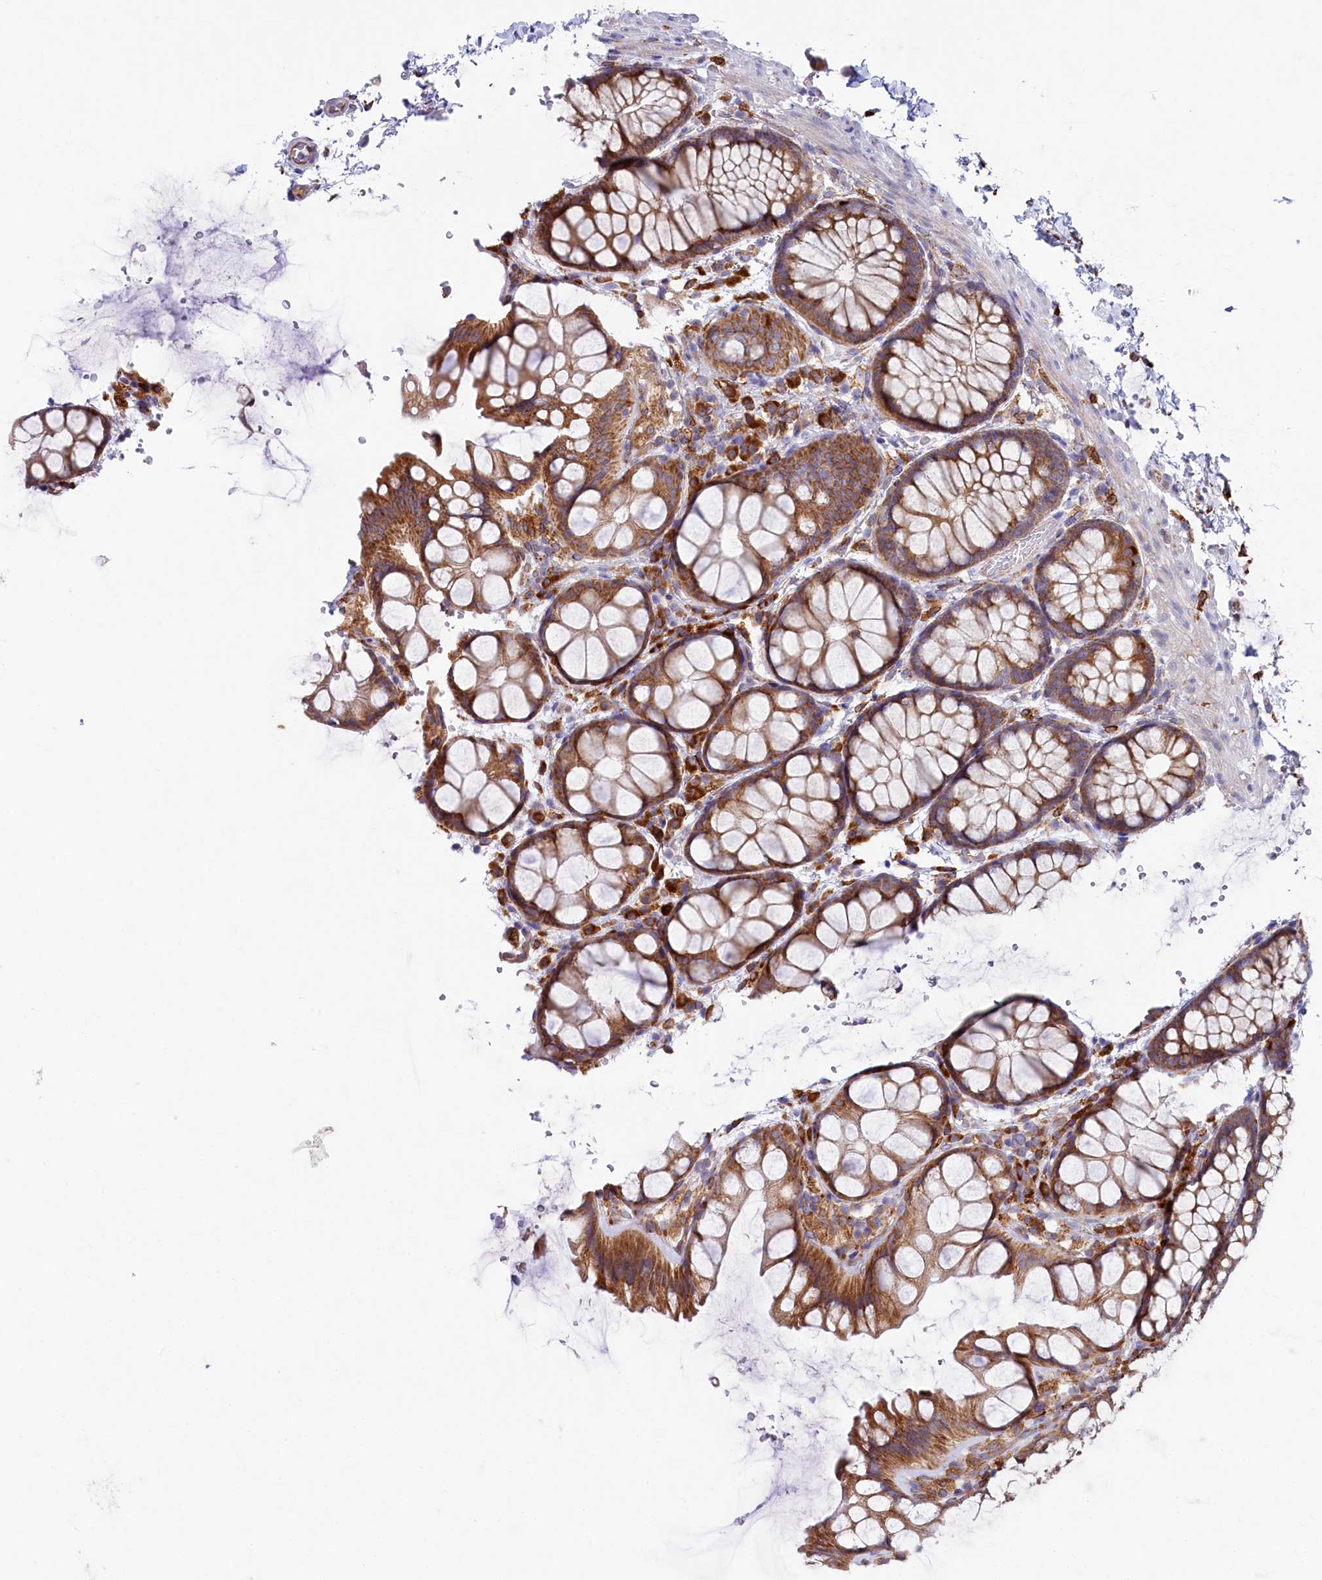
{"staining": {"intensity": "weak", "quantity": "25%-75%", "location": "cytoplasmic/membranous"}, "tissue": "colon", "cell_type": "Endothelial cells", "image_type": "normal", "snomed": [{"axis": "morphology", "description": "Normal tissue, NOS"}, {"axis": "topography", "description": "Colon"}], "caption": "Colon stained with immunohistochemistry (IHC) exhibits weak cytoplasmic/membranous staining in about 25%-75% of endothelial cells. (DAB IHC, brown staining for protein, blue staining for nuclei).", "gene": "CHID1", "patient": {"sex": "male", "age": 47}}